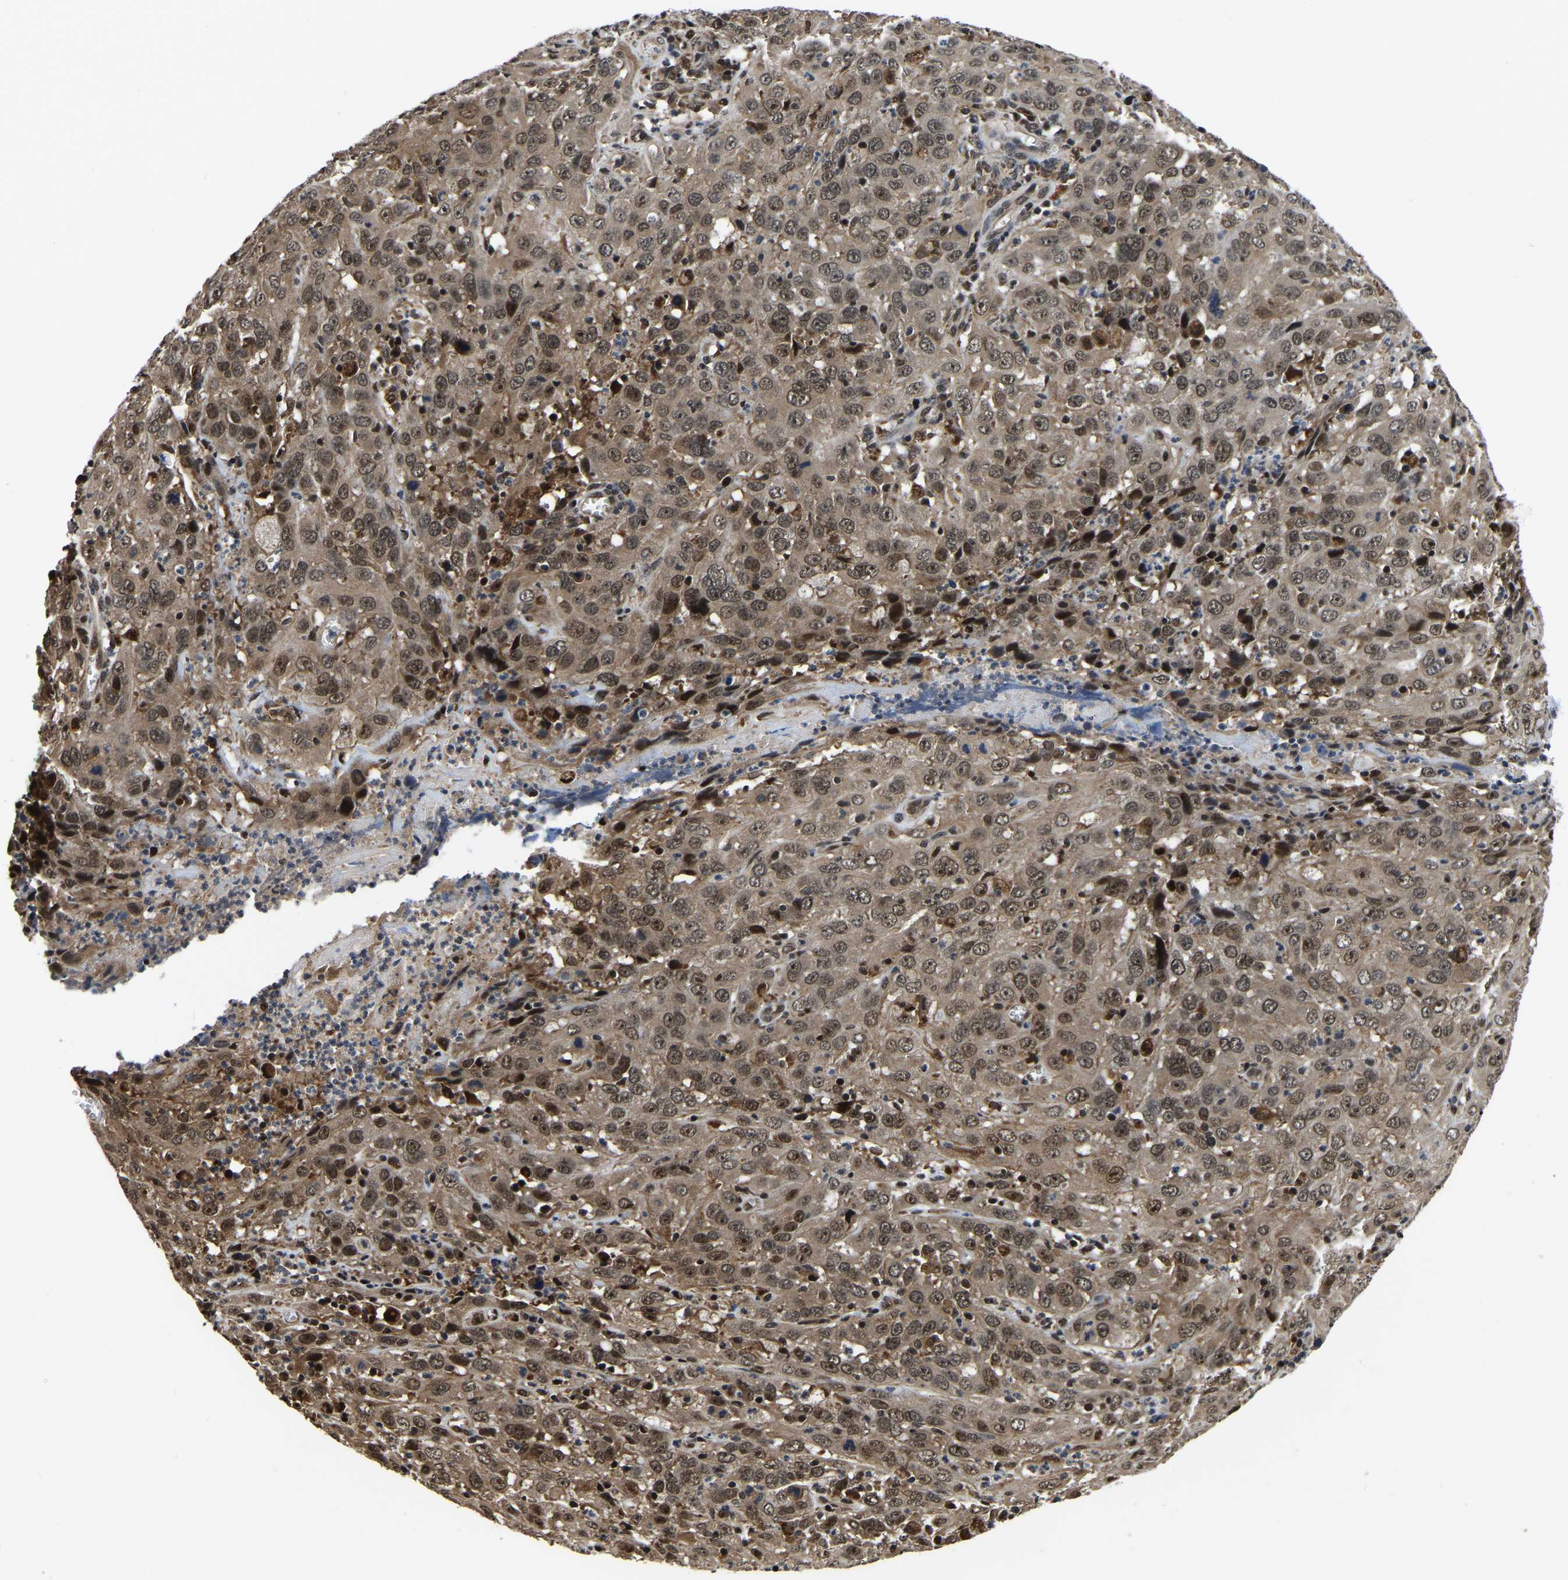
{"staining": {"intensity": "moderate", "quantity": ">75%", "location": "cytoplasmic/membranous,nuclear"}, "tissue": "cervical cancer", "cell_type": "Tumor cells", "image_type": "cancer", "snomed": [{"axis": "morphology", "description": "Squamous cell carcinoma, NOS"}, {"axis": "topography", "description": "Cervix"}], "caption": "Immunohistochemical staining of cervical cancer (squamous cell carcinoma) reveals medium levels of moderate cytoplasmic/membranous and nuclear protein positivity in about >75% of tumor cells.", "gene": "CIAO1", "patient": {"sex": "female", "age": 32}}